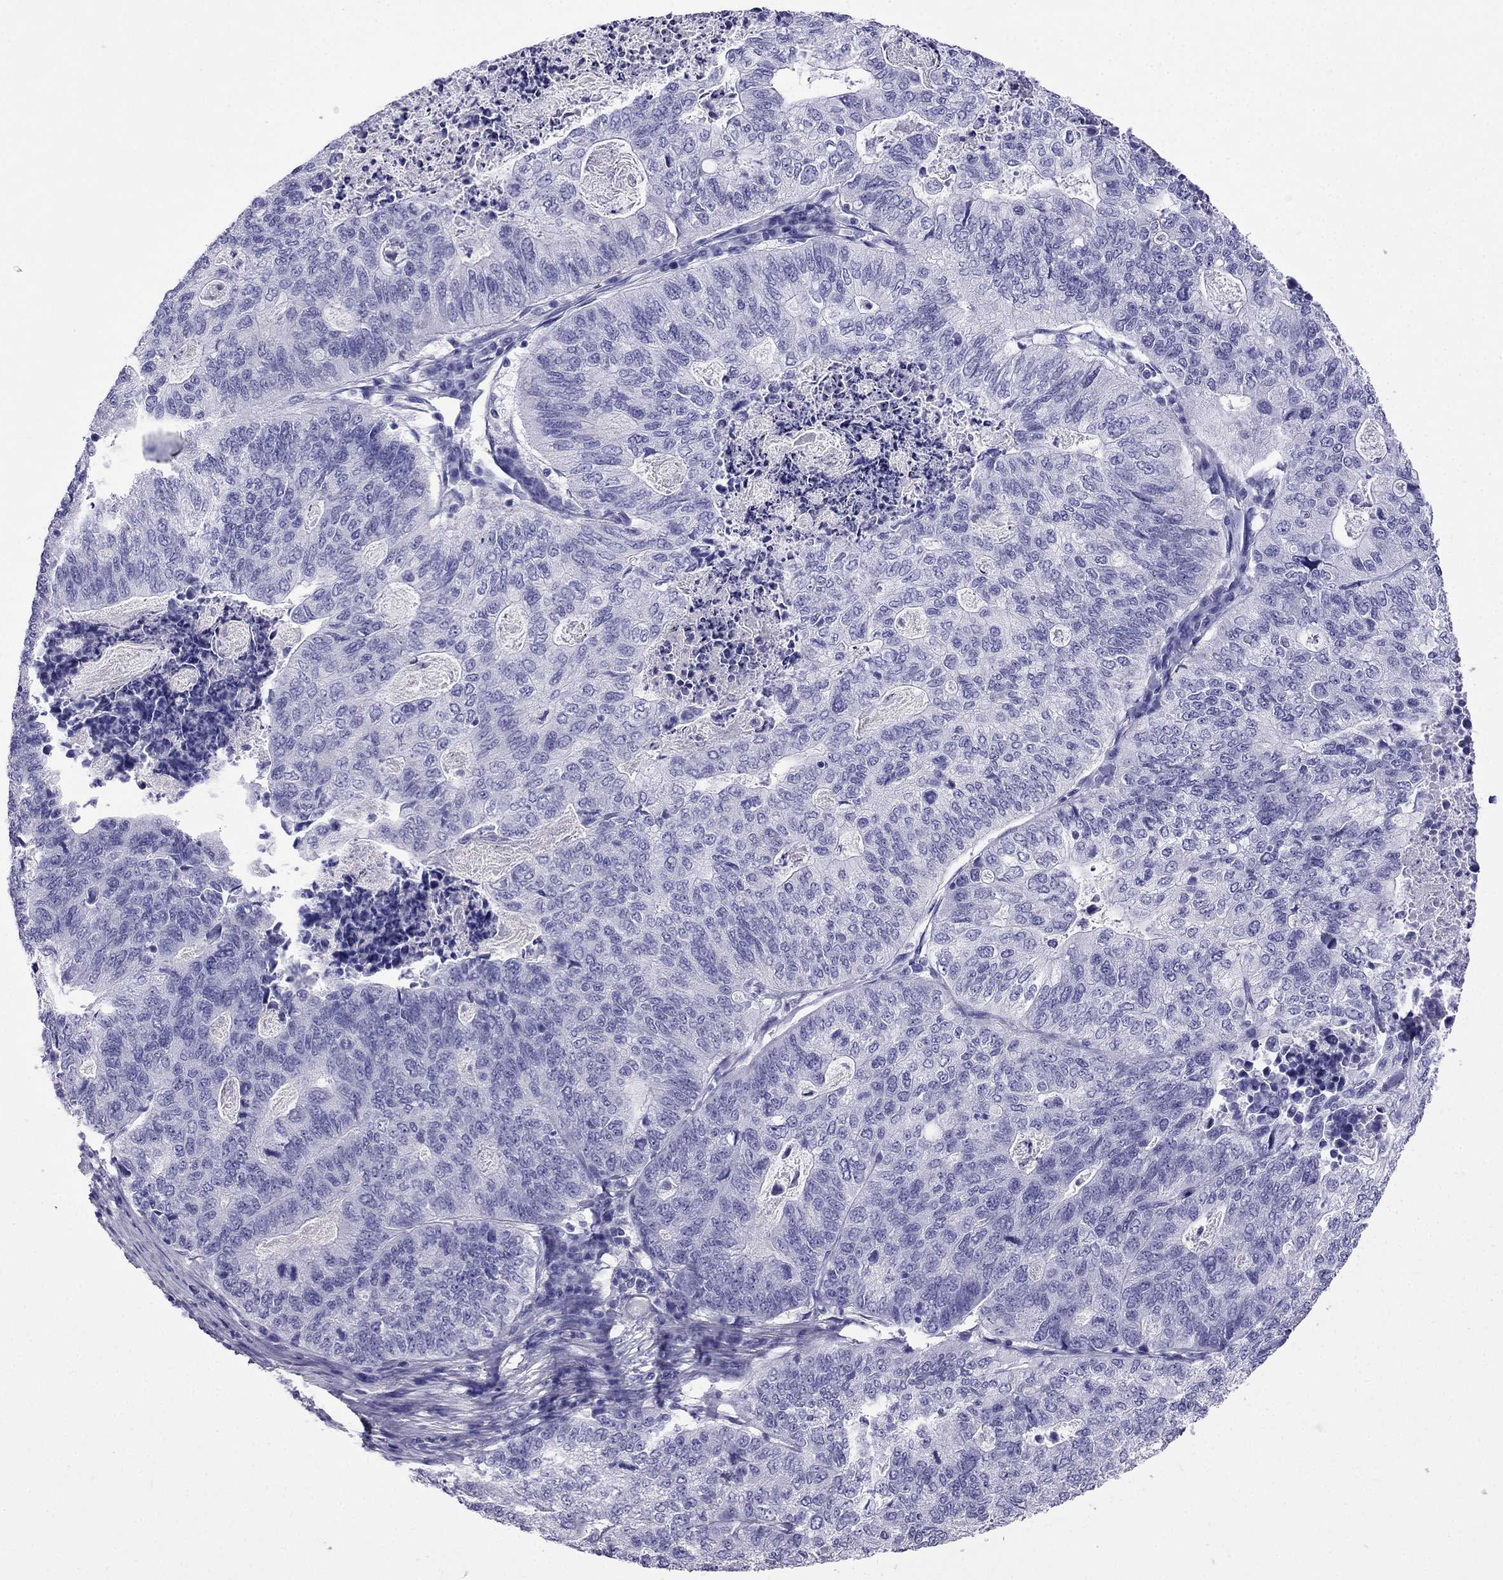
{"staining": {"intensity": "negative", "quantity": "none", "location": "none"}, "tissue": "stomach cancer", "cell_type": "Tumor cells", "image_type": "cancer", "snomed": [{"axis": "morphology", "description": "Adenocarcinoma, NOS"}, {"axis": "topography", "description": "Stomach, upper"}], "caption": "Immunohistochemical staining of stomach cancer reveals no significant positivity in tumor cells.", "gene": "ARR3", "patient": {"sex": "female", "age": 67}}